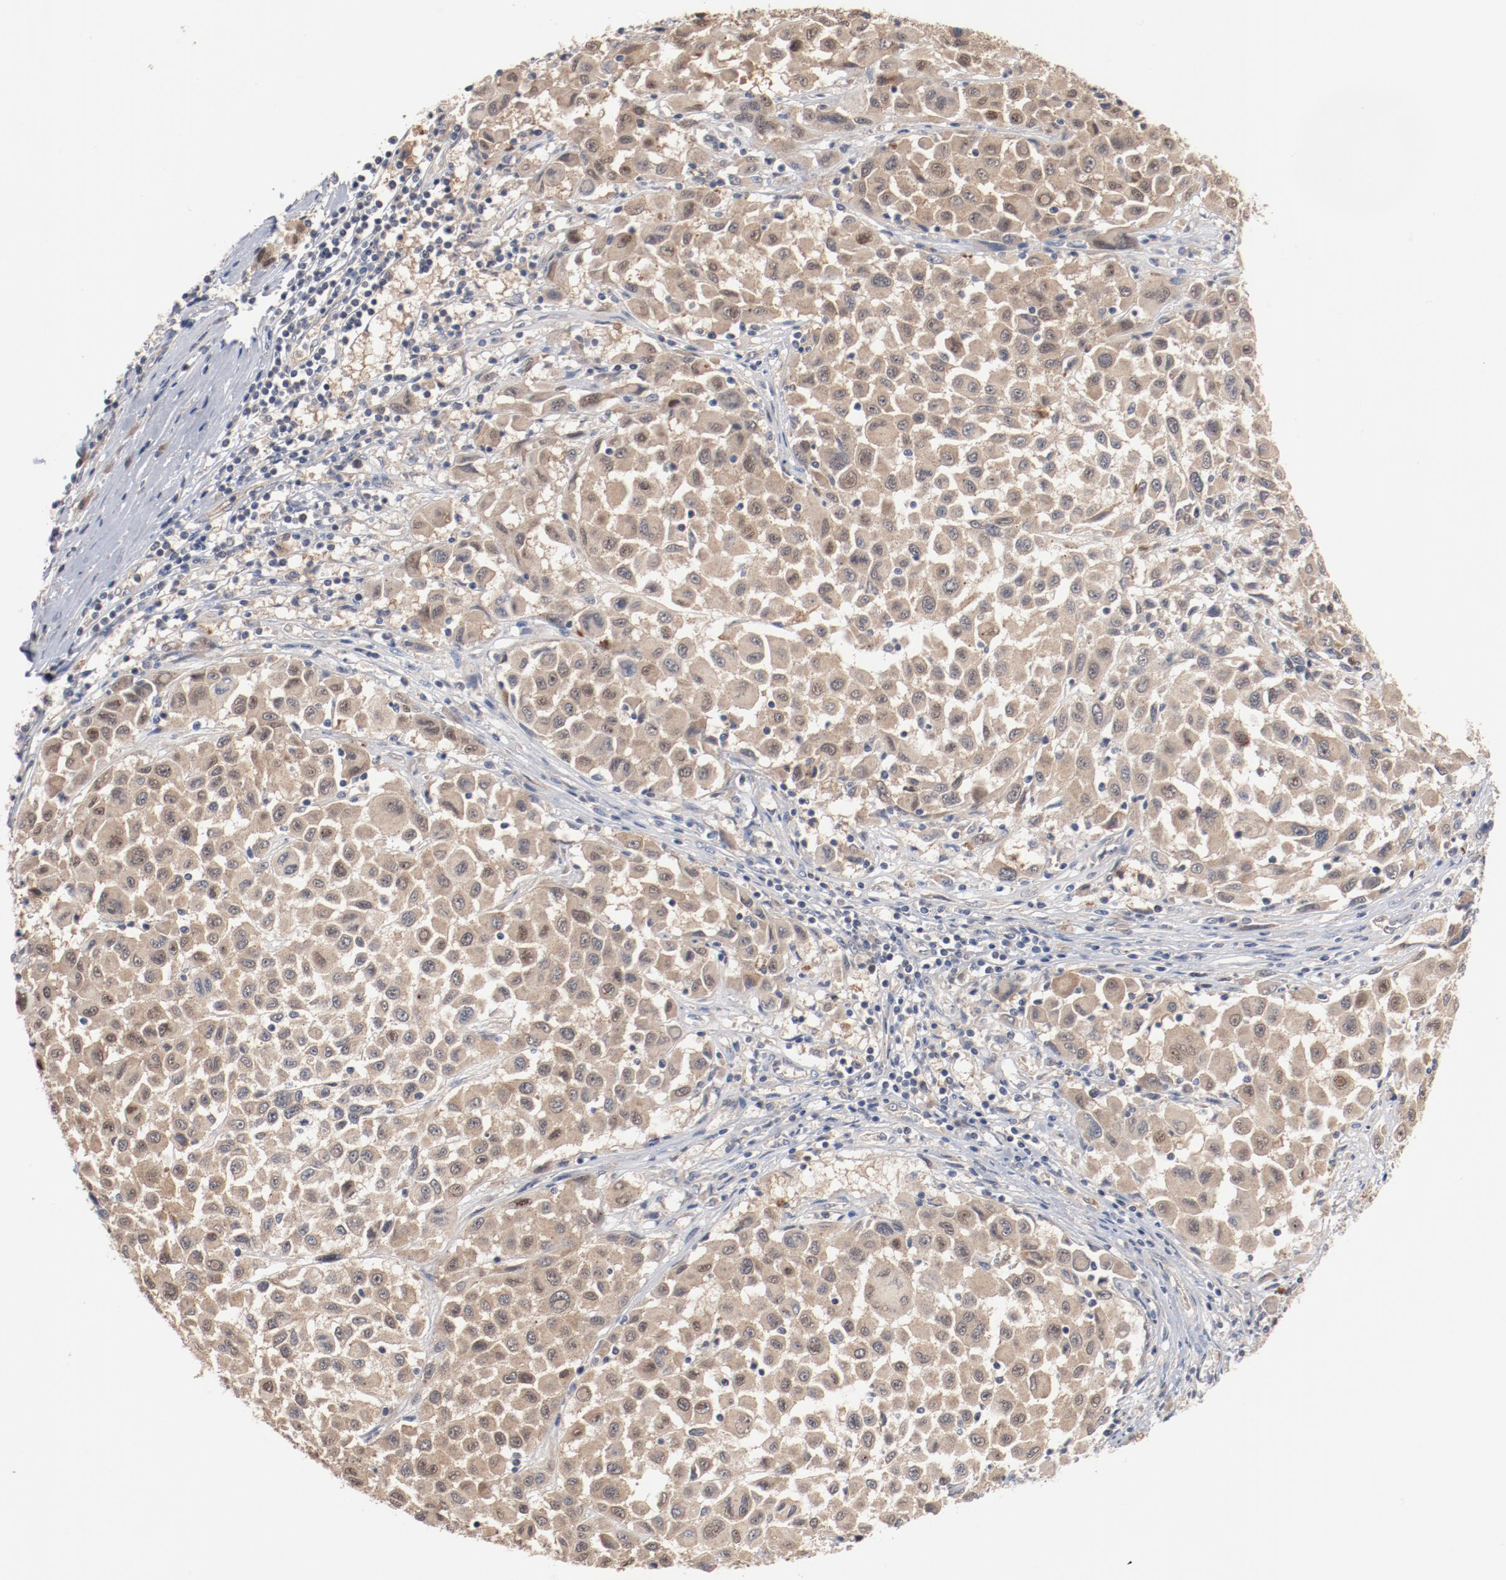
{"staining": {"intensity": "weak", "quantity": ">75%", "location": "cytoplasmic/membranous"}, "tissue": "melanoma", "cell_type": "Tumor cells", "image_type": "cancer", "snomed": [{"axis": "morphology", "description": "Malignant melanoma, Metastatic site"}, {"axis": "topography", "description": "Lymph node"}], "caption": "Immunohistochemistry (IHC) photomicrograph of malignant melanoma (metastatic site) stained for a protein (brown), which exhibits low levels of weak cytoplasmic/membranous expression in approximately >75% of tumor cells.", "gene": "RNASE11", "patient": {"sex": "male", "age": 61}}